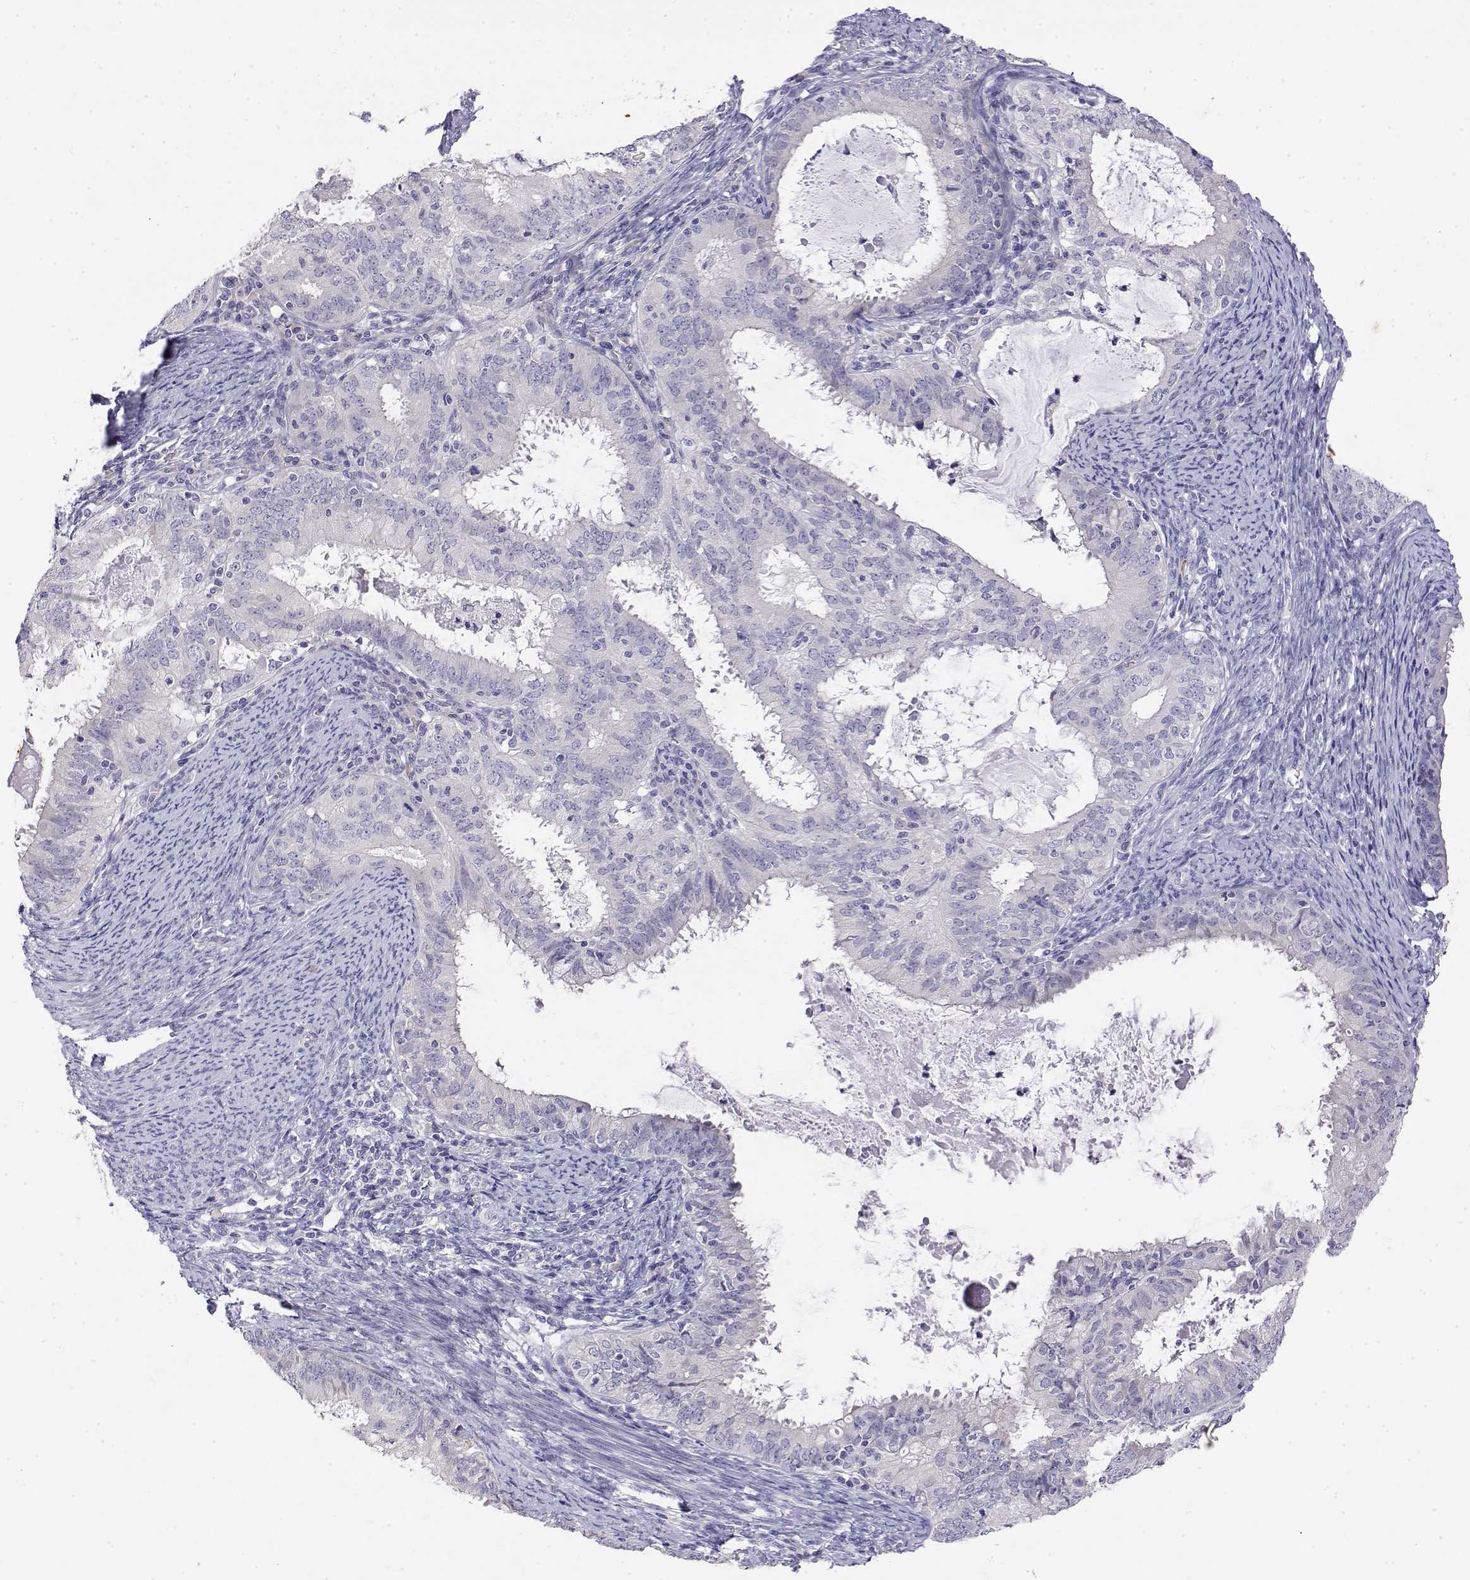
{"staining": {"intensity": "negative", "quantity": "none", "location": "none"}, "tissue": "endometrial cancer", "cell_type": "Tumor cells", "image_type": "cancer", "snomed": [{"axis": "morphology", "description": "Adenocarcinoma, NOS"}, {"axis": "topography", "description": "Endometrium"}], "caption": "High magnification brightfield microscopy of endometrial adenocarcinoma stained with DAB (3,3'-diaminobenzidine) (brown) and counterstained with hematoxylin (blue): tumor cells show no significant expression.", "gene": "LY6D", "patient": {"sex": "female", "age": 57}}